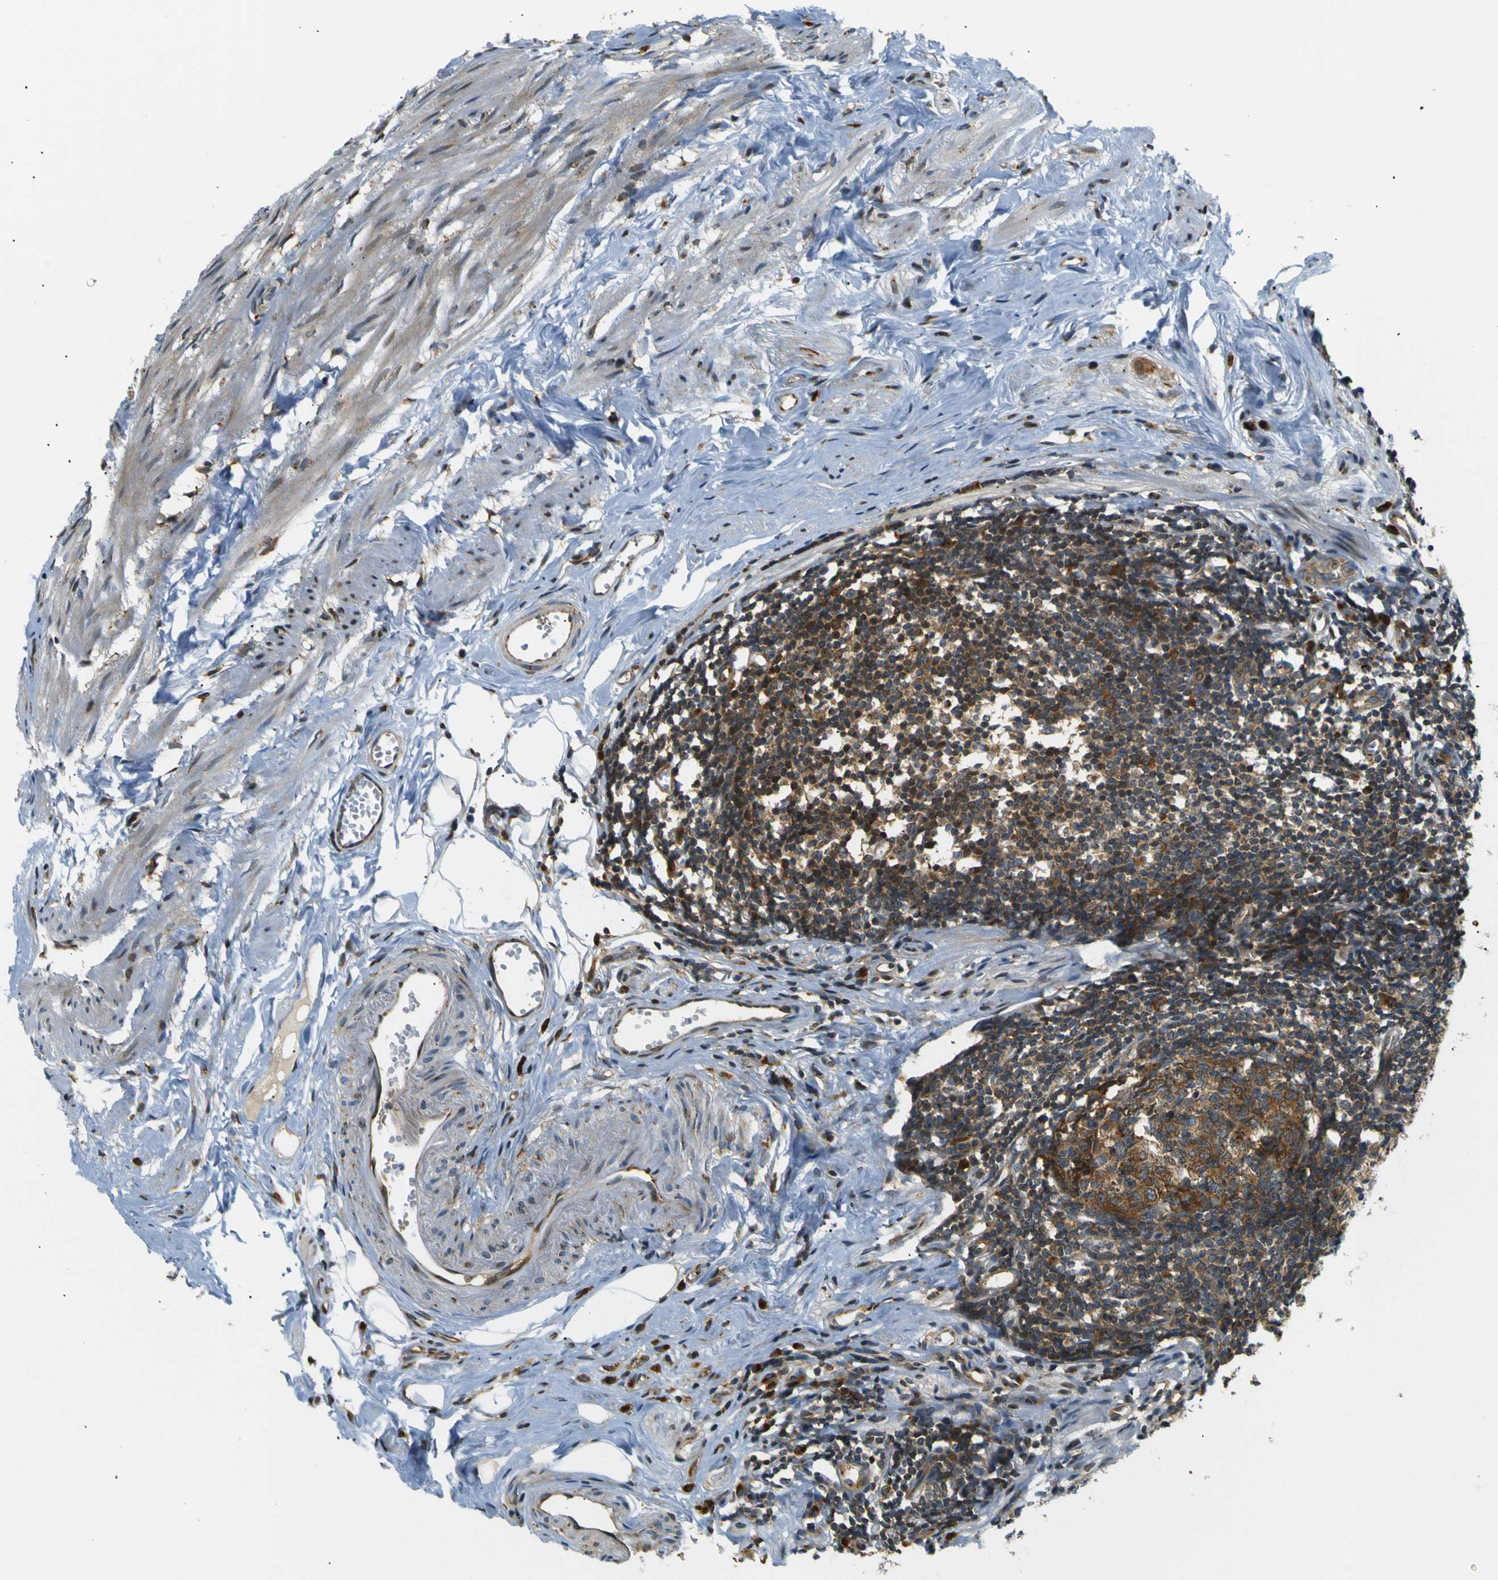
{"staining": {"intensity": "strong", "quantity": ">75%", "location": "cytoplasmic/membranous"}, "tissue": "appendix", "cell_type": "Glandular cells", "image_type": "normal", "snomed": [{"axis": "morphology", "description": "Normal tissue, NOS"}, {"axis": "topography", "description": "Appendix"}], "caption": "An IHC photomicrograph of benign tissue is shown. Protein staining in brown labels strong cytoplasmic/membranous positivity in appendix within glandular cells. Nuclei are stained in blue.", "gene": "ABCE1", "patient": {"sex": "female", "age": 77}}